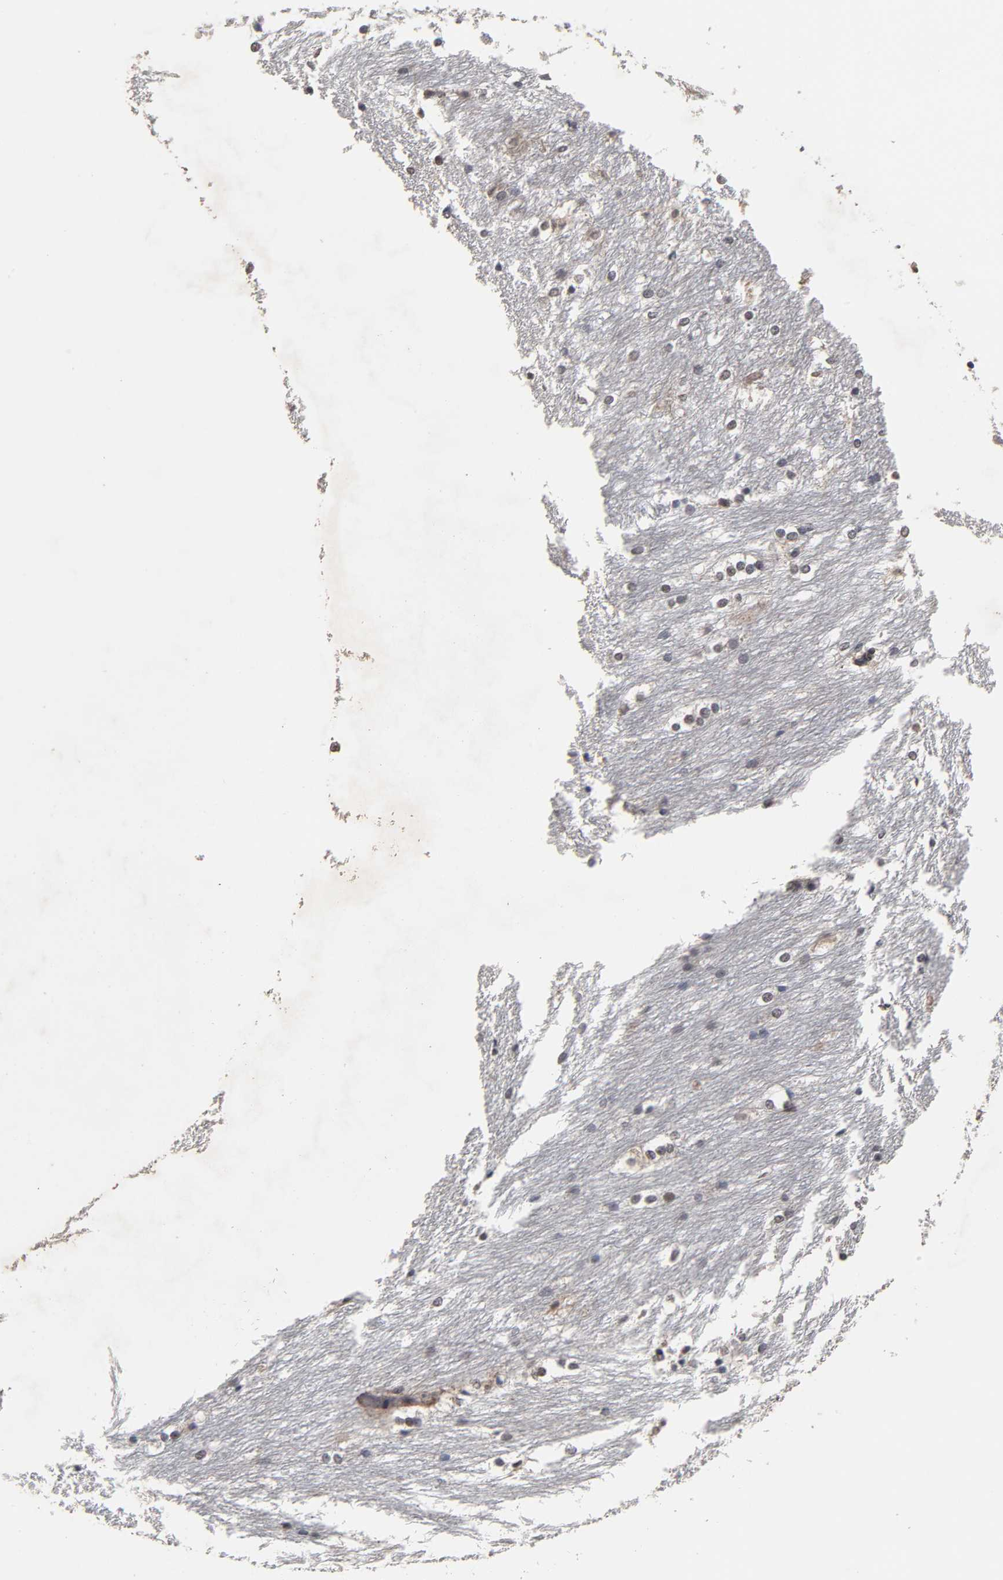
{"staining": {"intensity": "moderate", "quantity": "<25%", "location": "cytoplasmic/membranous,nuclear"}, "tissue": "caudate", "cell_type": "Glial cells", "image_type": "normal", "snomed": [{"axis": "morphology", "description": "Normal tissue, NOS"}, {"axis": "topography", "description": "Lateral ventricle wall"}], "caption": "The photomicrograph demonstrates immunohistochemical staining of benign caudate. There is moderate cytoplasmic/membranous,nuclear expression is appreciated in about <25% of glial cells.", "gene": "HNF4A", "patient": {"sex": "female", "age": 19}}